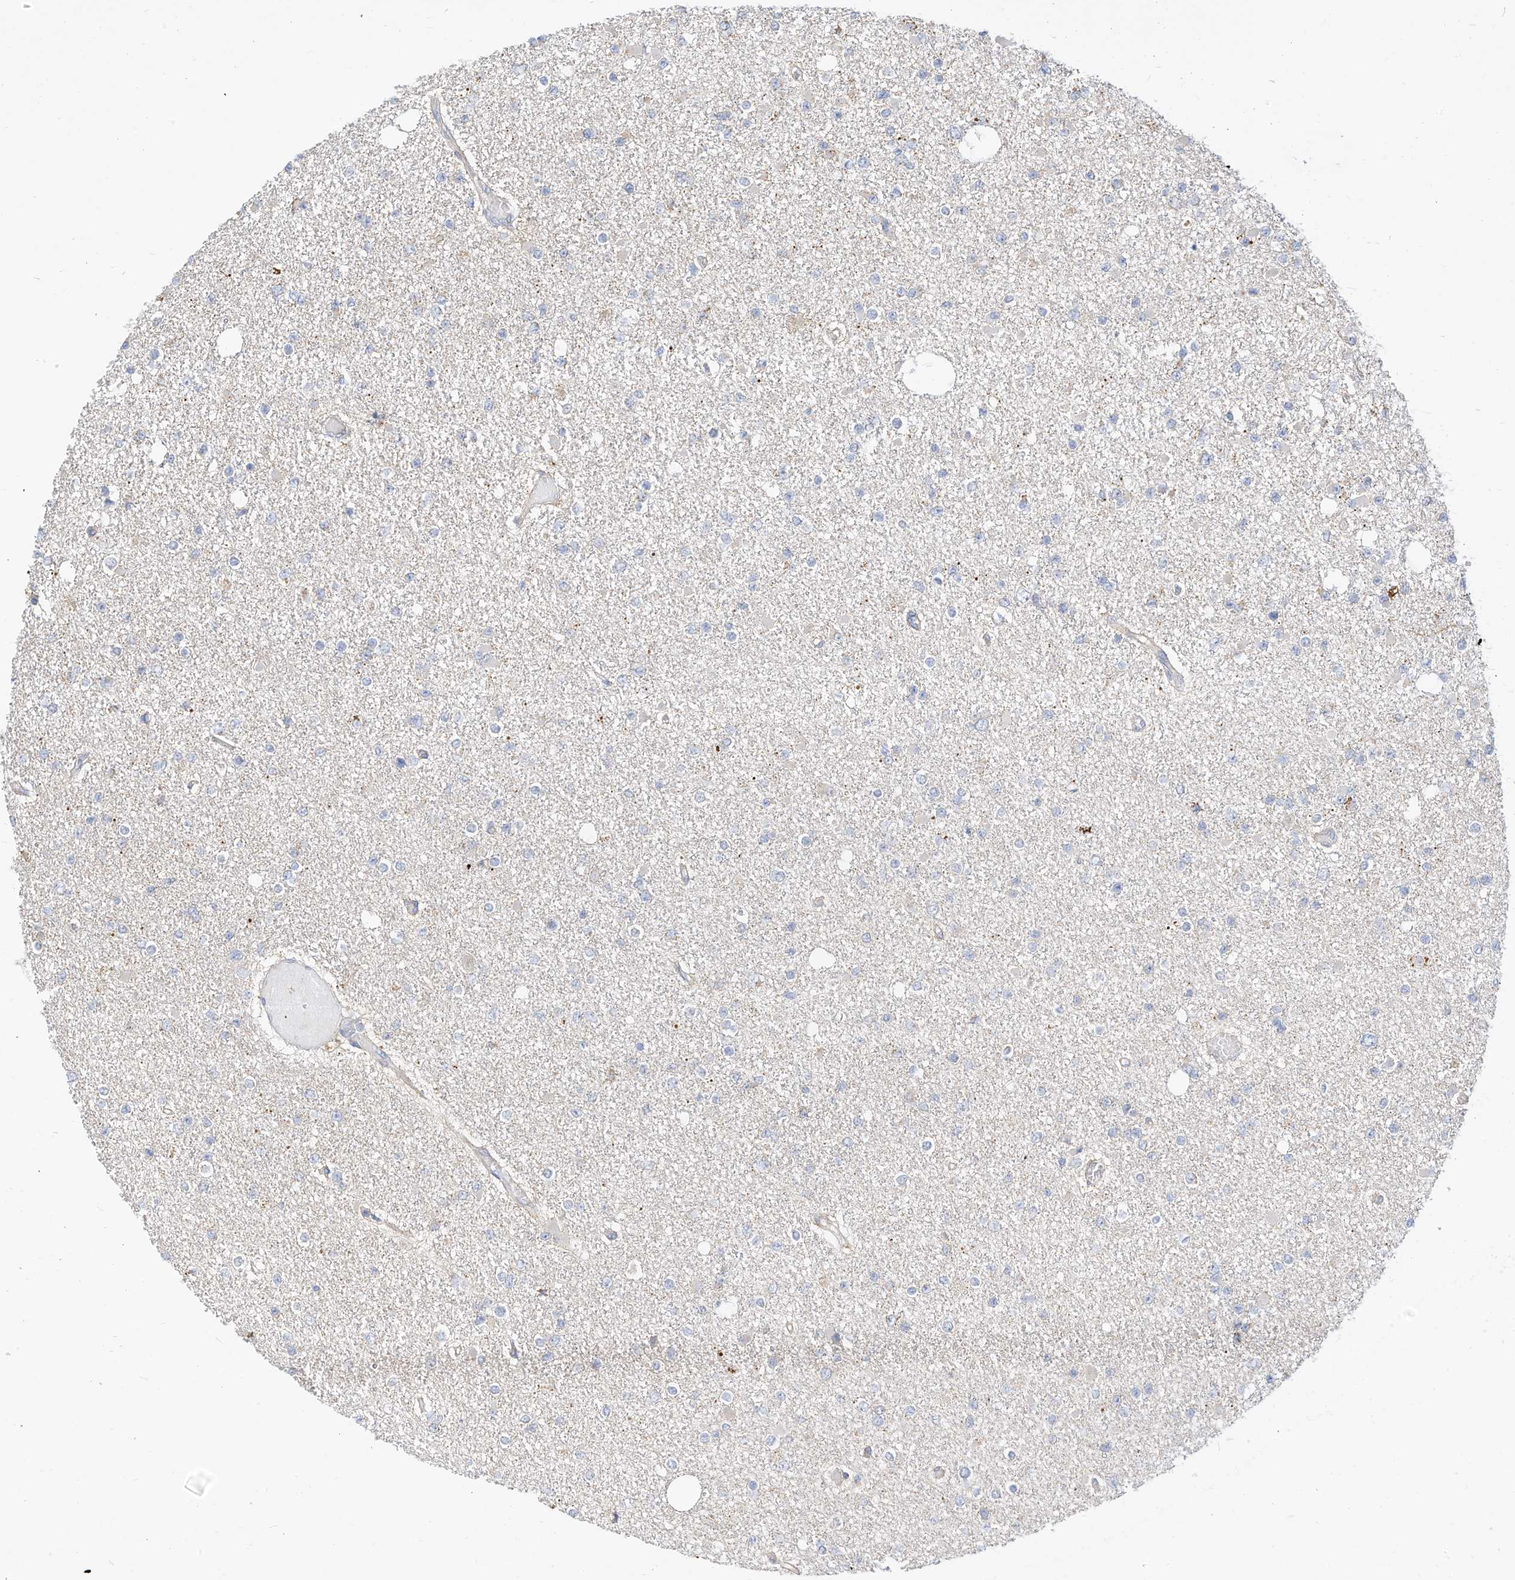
{"staining": {"intensity": "negative", "quantity": "none", "location": "none"}, "tissue": "glioma", "cell_type": "Tumor cells", "image_type": "cancer", "snomed": [{"axis": "morphology", "description": "Glioma, malignant, Low grade"}, {"axis": "topography", "description": "Brain"}], "caption": "Protein analysis of glioma demonstrates no significant positivity in tumor cells. Brightfield microscopy of immunohistochemistry stained with DAB (3,3'-diaminobenzidine) (brown) and hematoxylin (blue), captured at high magnification.", "gene": "RHOH", "patient": {"sex": "female", "age": 22}}